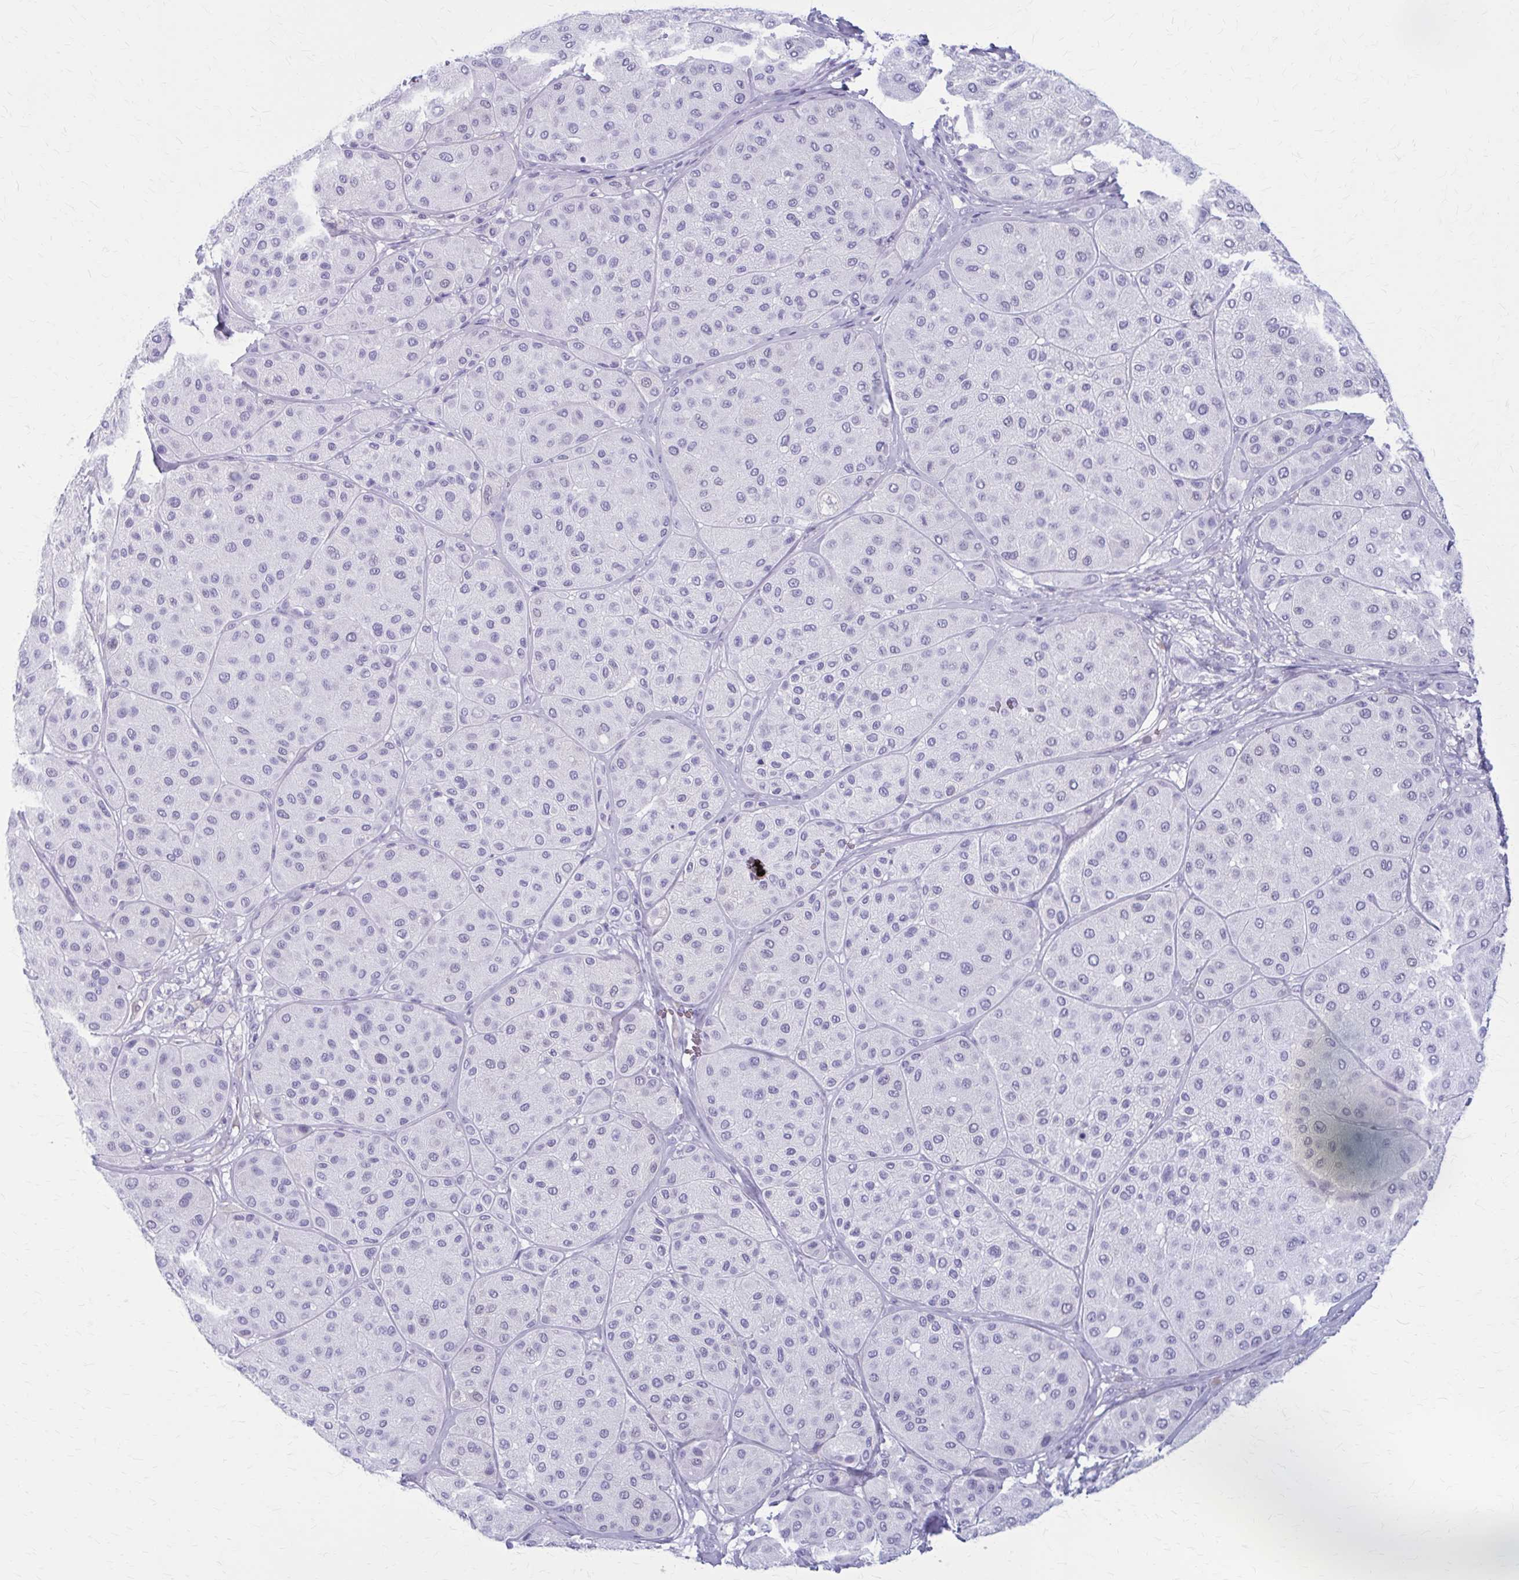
{"staining": {"intensity": "negative", "quantity": "none", "location": "none"}, "tissue": "melanoma", "cell_type": "Tumor cells", "image_type": "cancer", "snomed": [{"axis": "morphology", "description": "Malignant melanoma, Metastatic site"}, {"axis": "topography", "description": "Smooth muscle"}], "caption": "The image shows no significant expression in tumor cells of melanoma. The staining is performed using DAB (3,3'-diaminobenzidine) brown chromogen with nuclei counter-stained in using hematoxylin.", "gene": "ZDHHC7", "patient": {"sex": "male", "age": 41}}